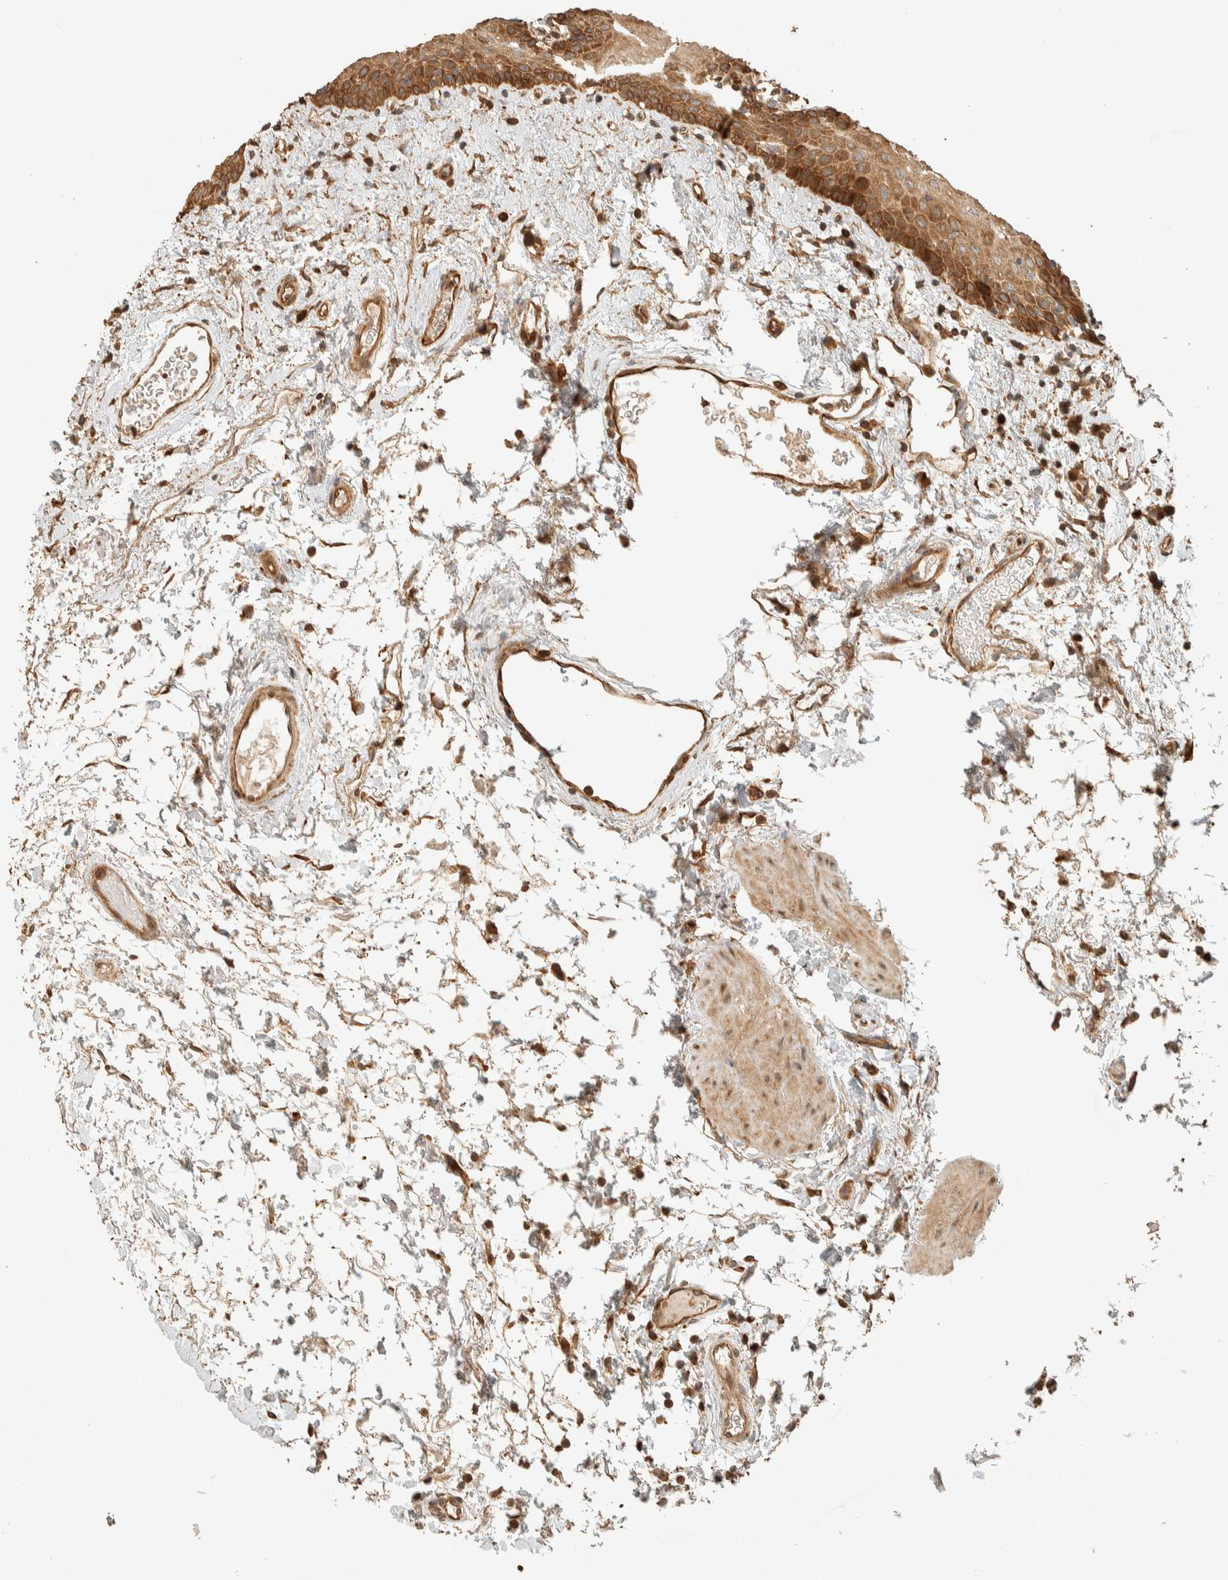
{"staining": {"intensity": "moderate", "quantity": ">75%", "location": "cytoplasmic/membranous"}, "tissue": "oral mucosa", "cell_type": "Squamous epithelial cells", "image_type": "normal", "snomed": [{"axis": "morphology", "description": "Normal tissue, NOS"}, {"axis": "topography", "description": "Oral tissue"}], "caption": "A high-resolution histopathology image shows immunohistochemistry (IHC) staining of unremarkable oral mucosa, which displays moderate cytoplasmic/membranous expression in about >75% of squamous epithelial cells.", "gene": "EXOC7", "patient": {"sex": "male", "age": 66}}